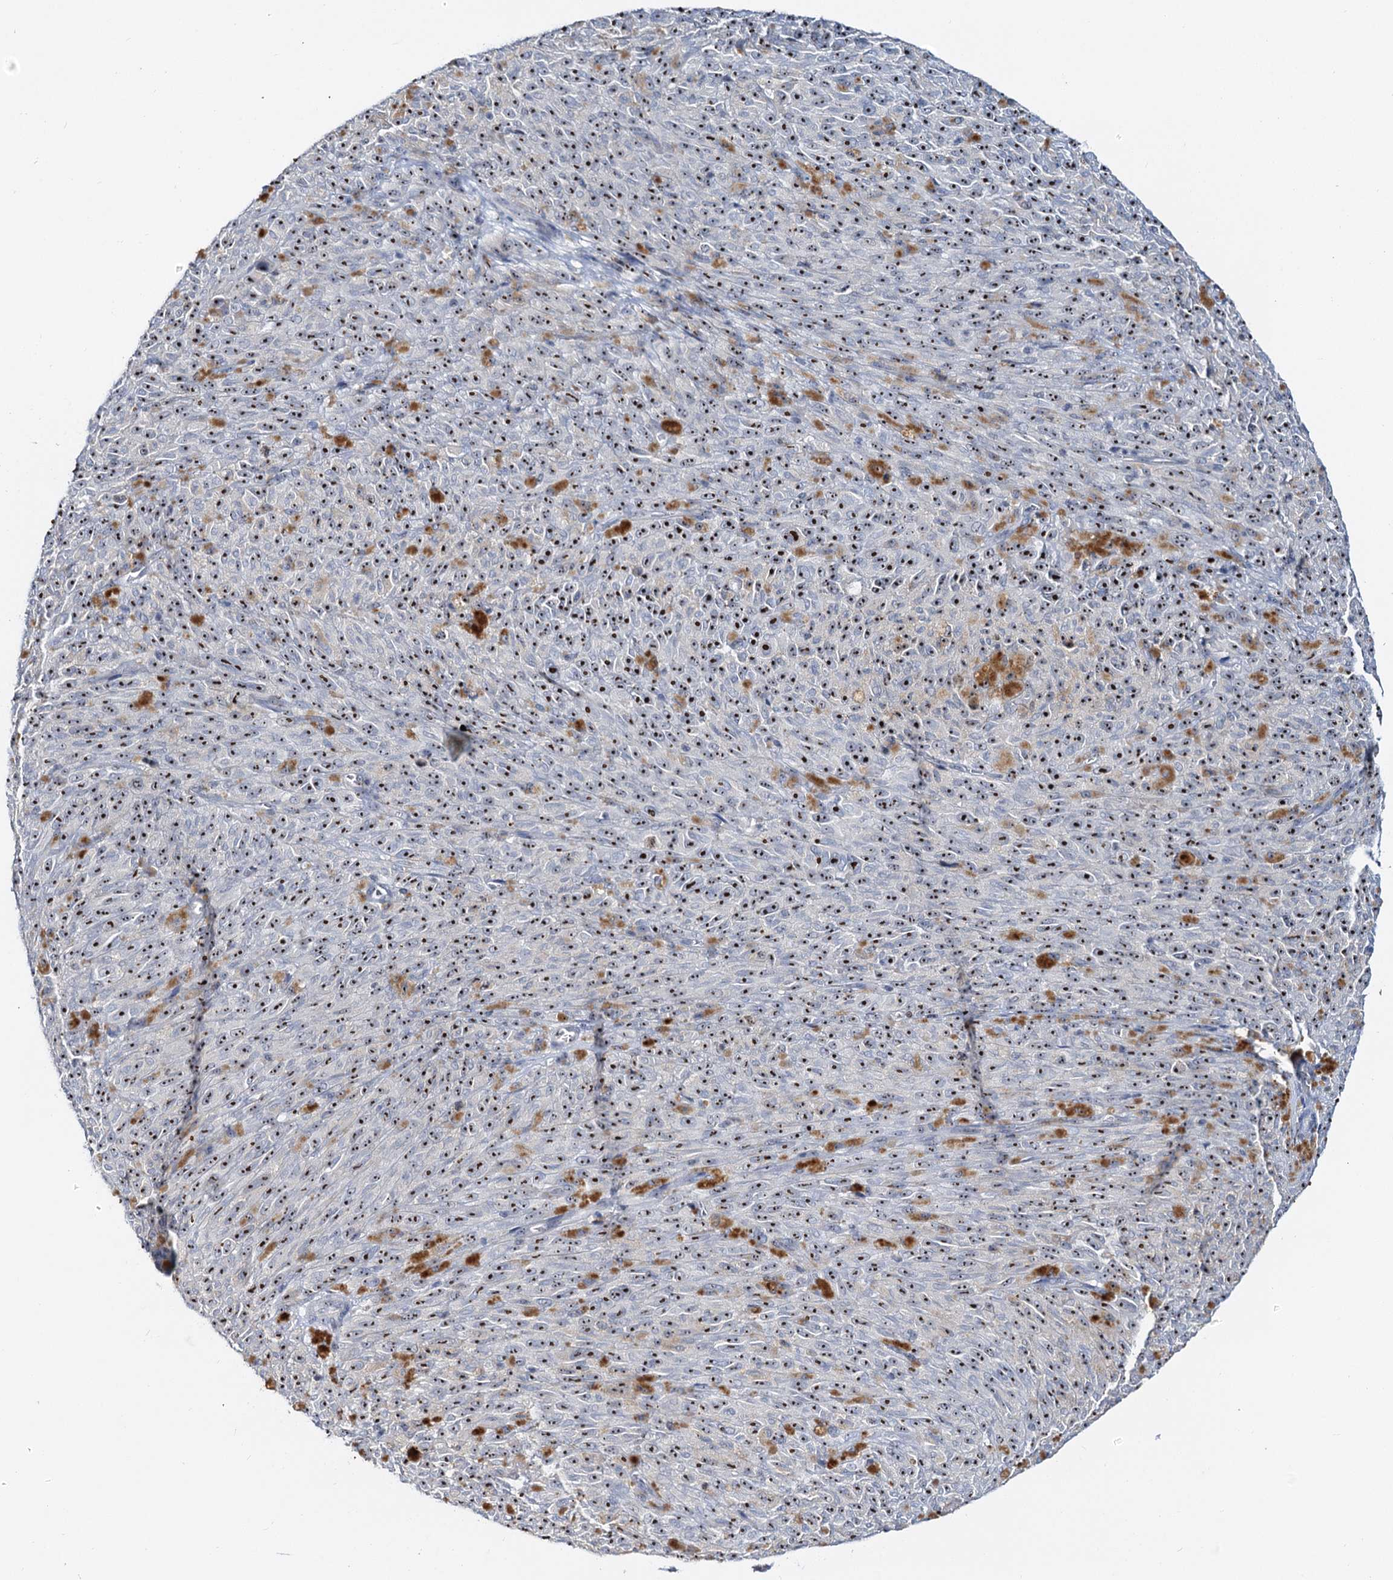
{"staining": {"intensity": "moderate", "quantity": ">75%", "location": "nuclear"}, "tissue": "melanoma", "cell_type": "Tumor cells", "image_type": "cancer", "snomed": [{"axis": "morphology", "description": "Malignant melanoma, NOS"}, {"axis": "topography", "description": "Skin"}], "caption": "About >75% of tumor cells in human melanoma display moderate nuclear protein positivity as visualized by brown immunohistochemical staining.", "gene": "NOP2", "patient": {"sex": "female", "age": 82}}